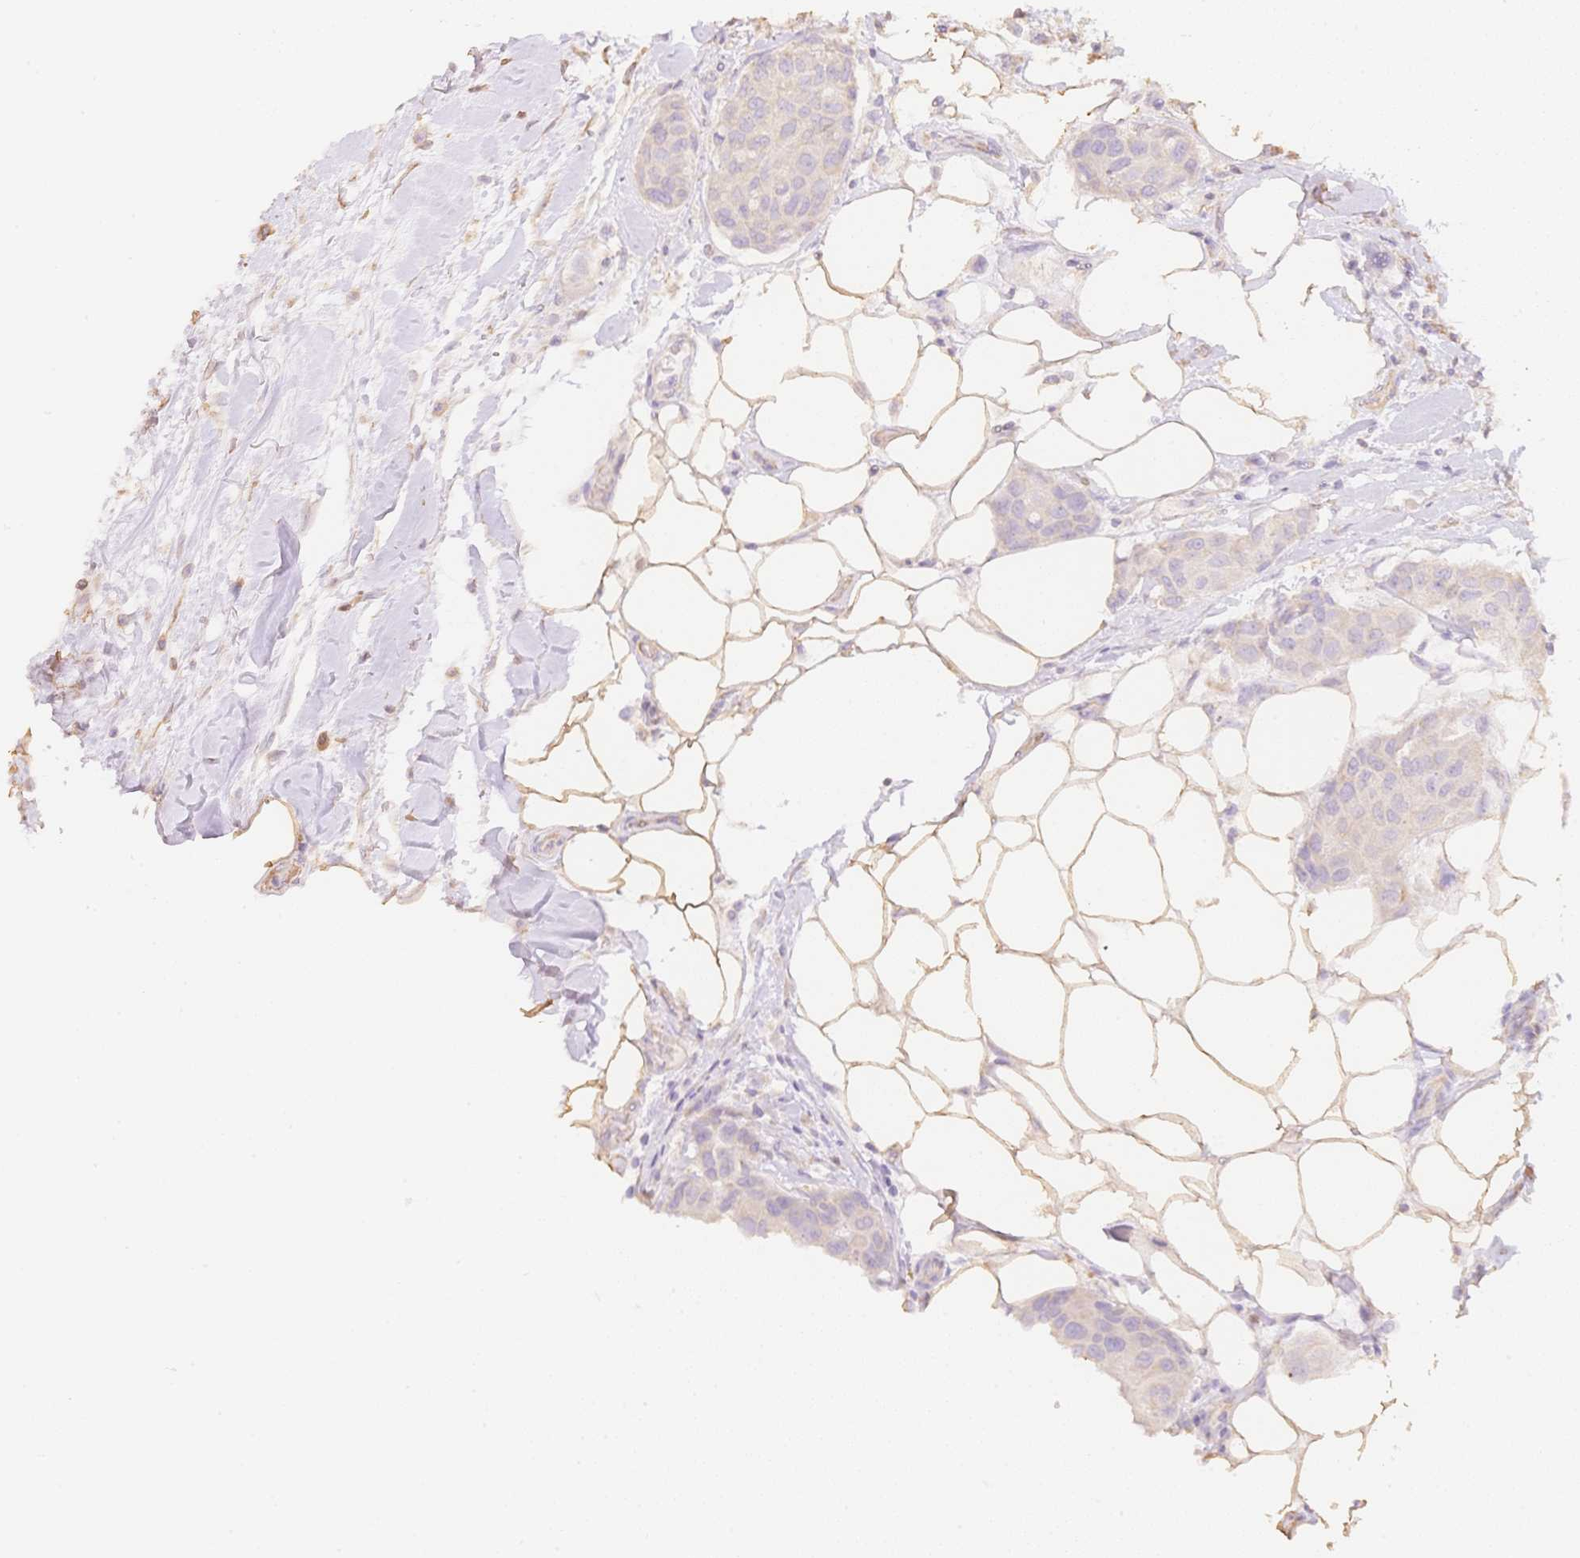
{"staining": {"intensity": "negative", "quantity": "none", "location": "none"}, "tissue": "breast cancer", "cell_type": "Tumor cells", "image_type": "cancer", "snomed": [{"axis": "morphology", "description": "Duct carcinoma"}, {"axis": "topography", "description": "Breast"}, {"axis": "topography", "description": "Lymph node"}], "caption": "Micrograph shows no protein staining in tumor cells of breast infiltrating ductal carcinoma tissue.", "gene": "MBOAT7", "patient": {"sex": "female", "age": 80}}